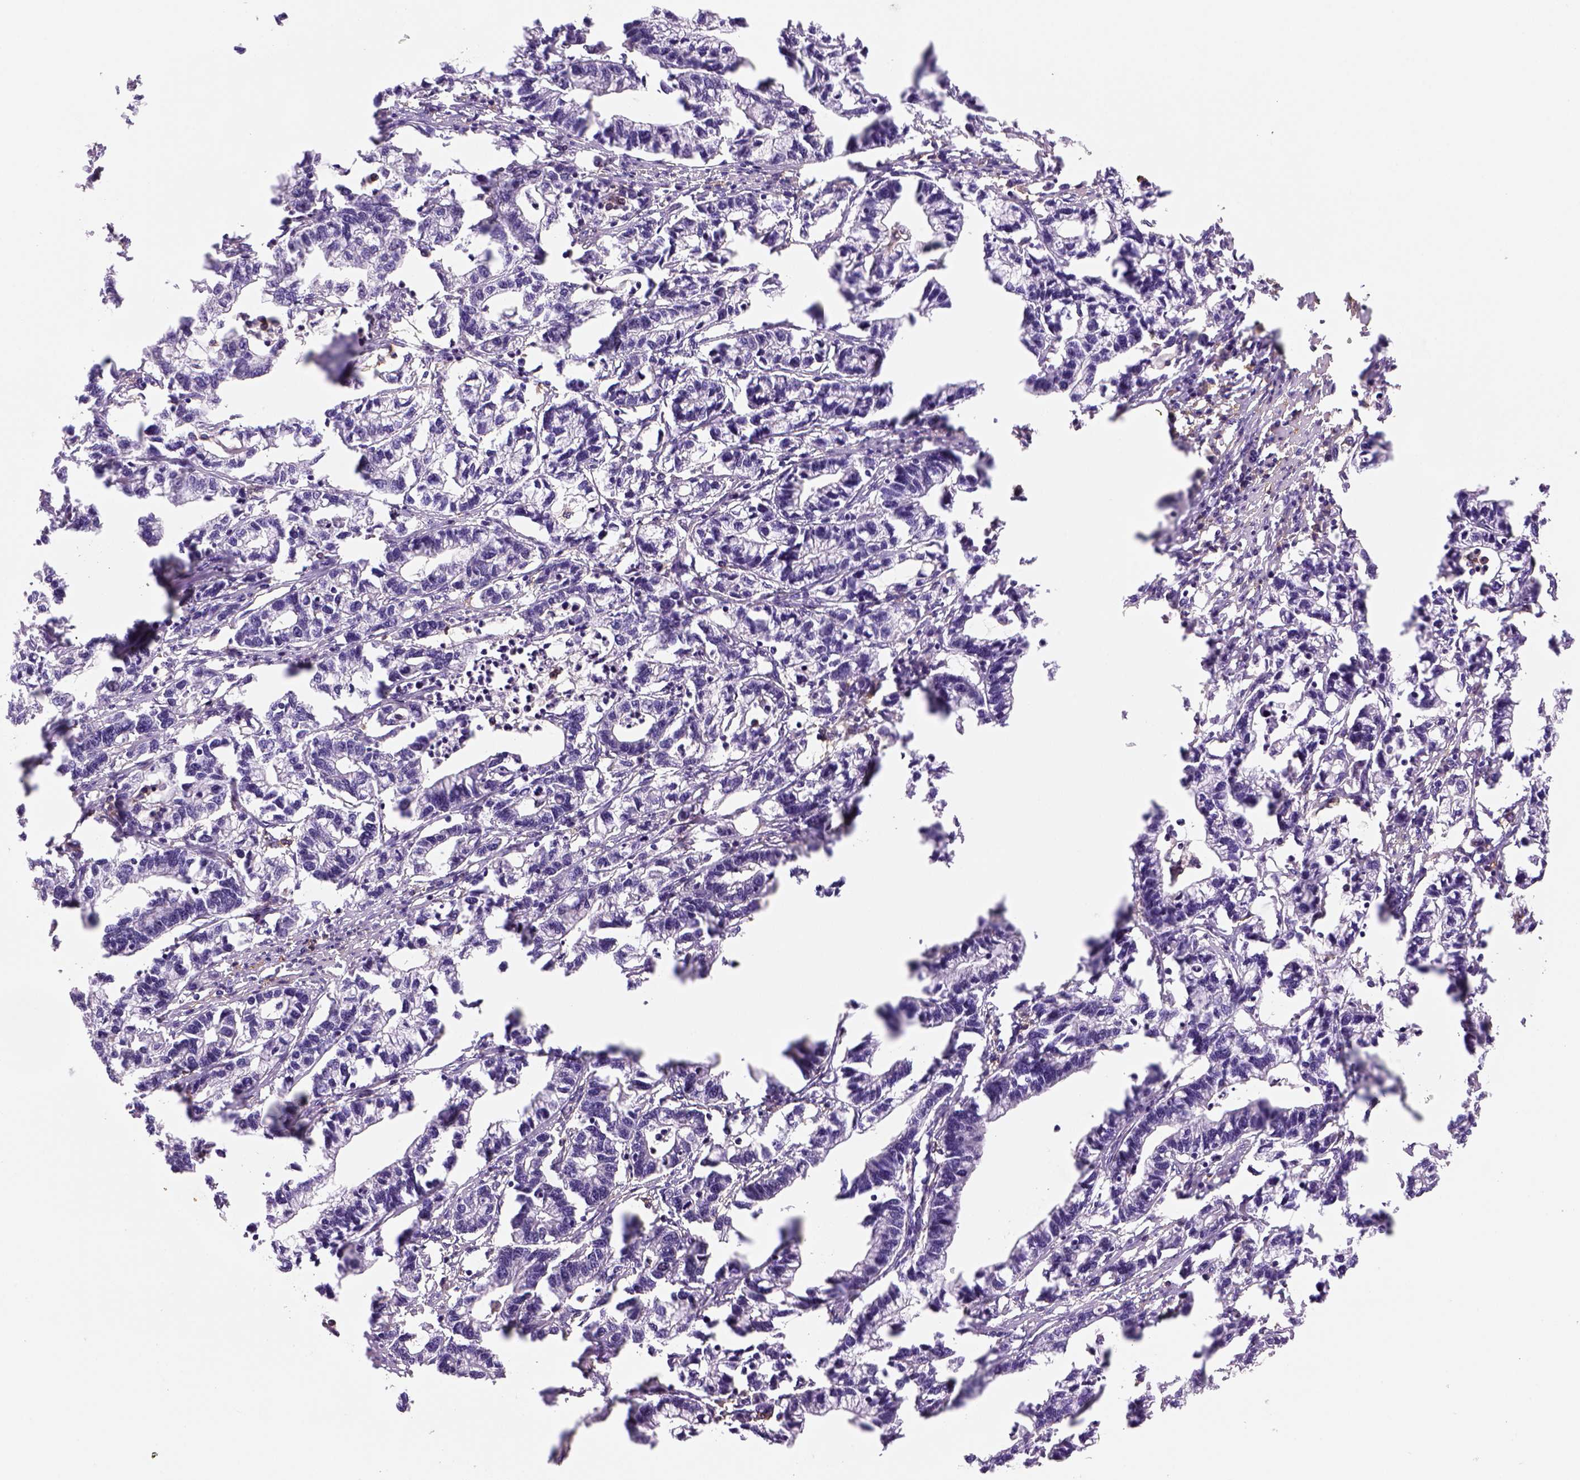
{"staining": {"intensity": "negative", "quantity": "none", "location": "none"}, "tissue": "stomach cancer", "cell_type": "Tumor cells", "image_type": "cancer", "snomed": [{"axis": "morphology", "description": "Adenocarcinoma, NOS"}, {"axis": "topography", "description": "Stomach"}], "caption": "The histopathology image displays no significant positivity in tumor cells of stomach adenocarcinoma.", "gene": "CD14", "patient": {"sex": "male", "age": 83}}